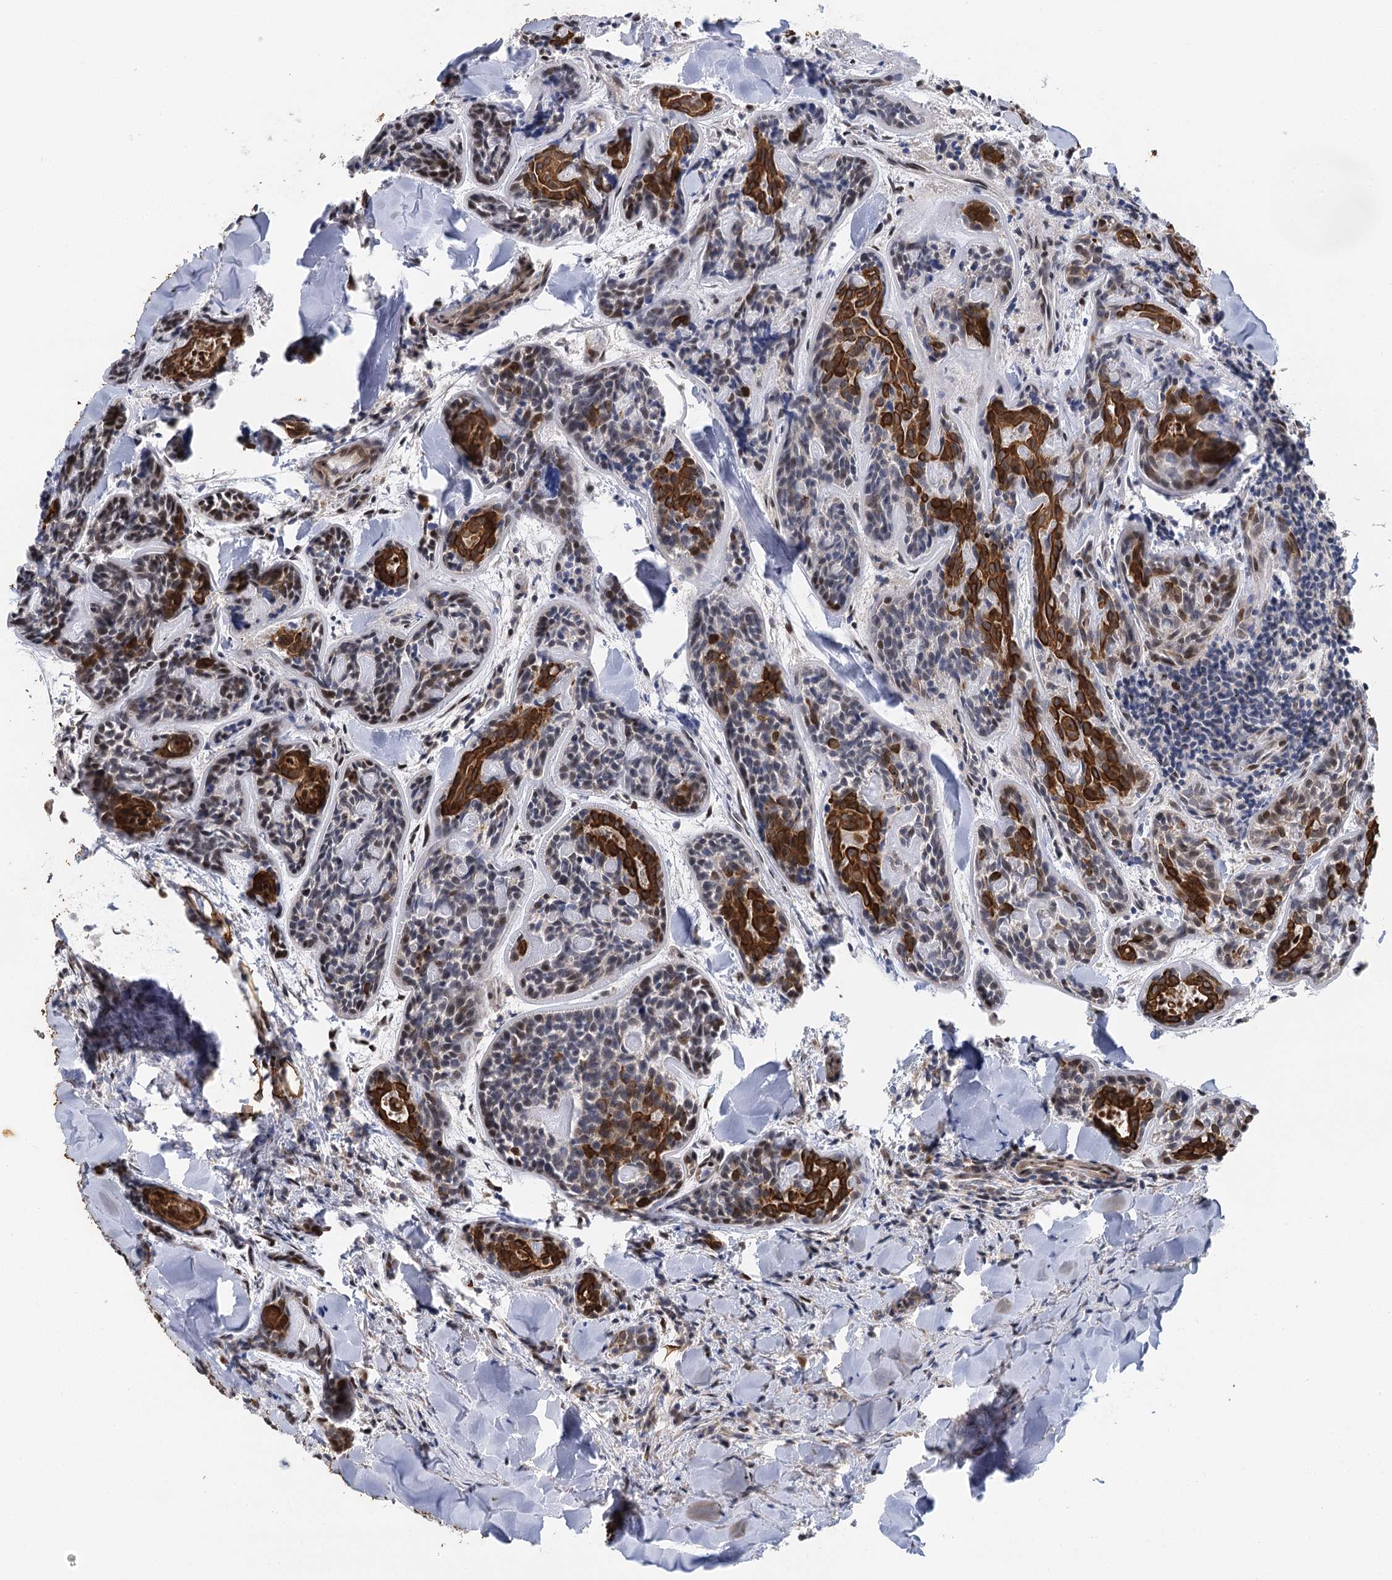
{"staining": {"intensity": "strong", "quantity": "25%-75%", "location": "cytoplasmic/membranous"}, "tissue": "head and neck cancer", "cell_type": "Tumor cells", "image_type": "cancer", "snomed": [{"axis": "morphology", "description": "Adenocarcinoma, NOS"}, {"axis": "topography", "description": "Salivary gland"}, {"axis": "topography", "description": "Head-Neck"}], "caption": "Brown immunohistochemical staining in human head and neck cancer demonstrates strong cytoplasmic/membranous staining in approximately 25%-75% of tumor cells. The protein of interest is shown in brown color, while the nuclei are stained blue.", "gene": "IL11RA", "patient": {"sex": "female", "age": 63}}